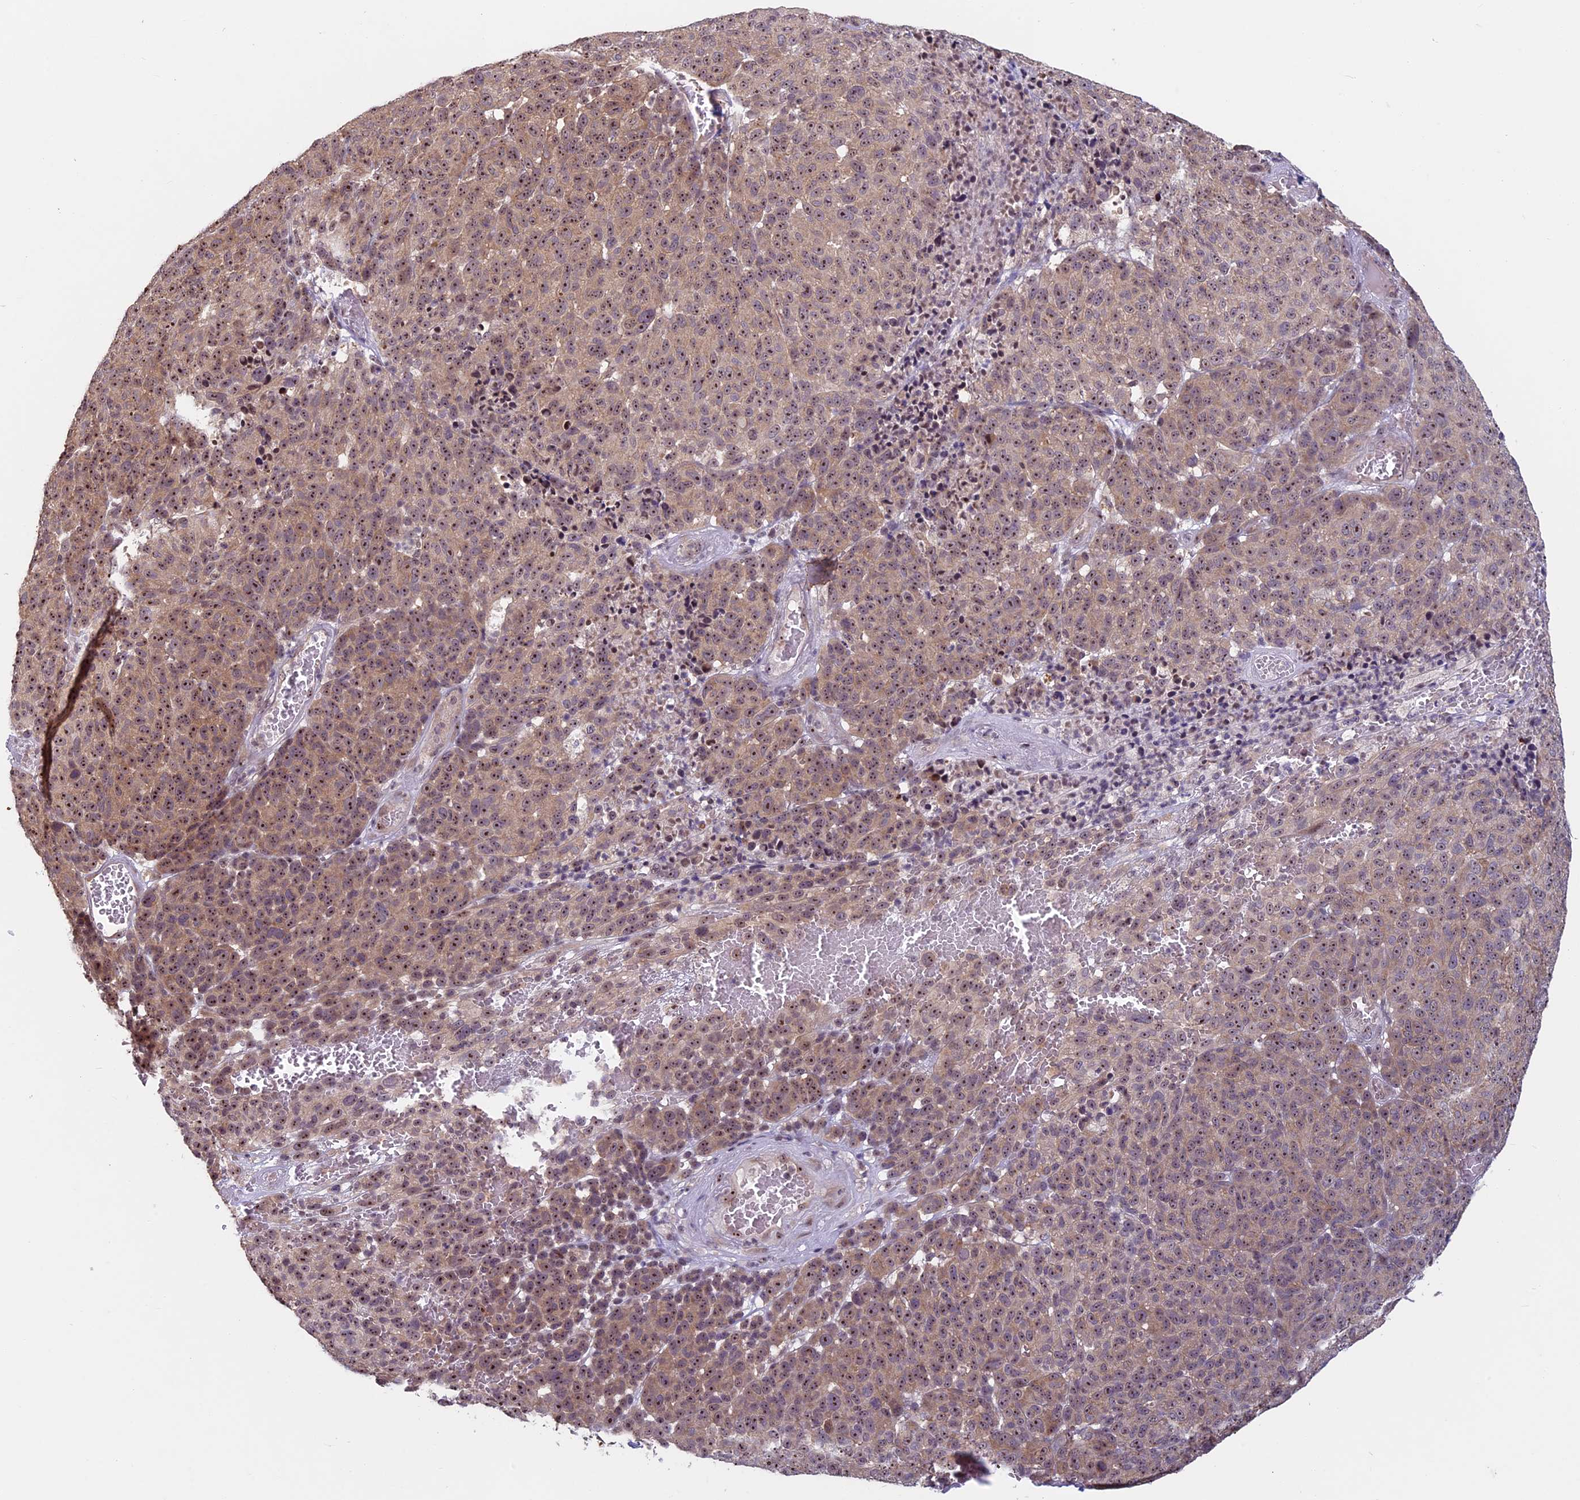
{"staining": {"intensity": "moderate", "quantity": ">75%", "location": "cytoplasmic/membranous,nuclear"}, "tissue": "melanoma", "cell_type": "Tumor cells", "image_type": "cancer", "snomed": [{"axis": "morphology", "description": "Malignant melanoma, NOS"}, {"axis": "topography", "description": "Skin"}], "caption": "This is an image of immunohistochemistry (IHC) staining of melanoma, which shows moderate expression in the cytoplasmic/membranous and nuclear of tumor cells.", "gene": "SPIRE1", "patient": {"sex": "male", "age": 49}}